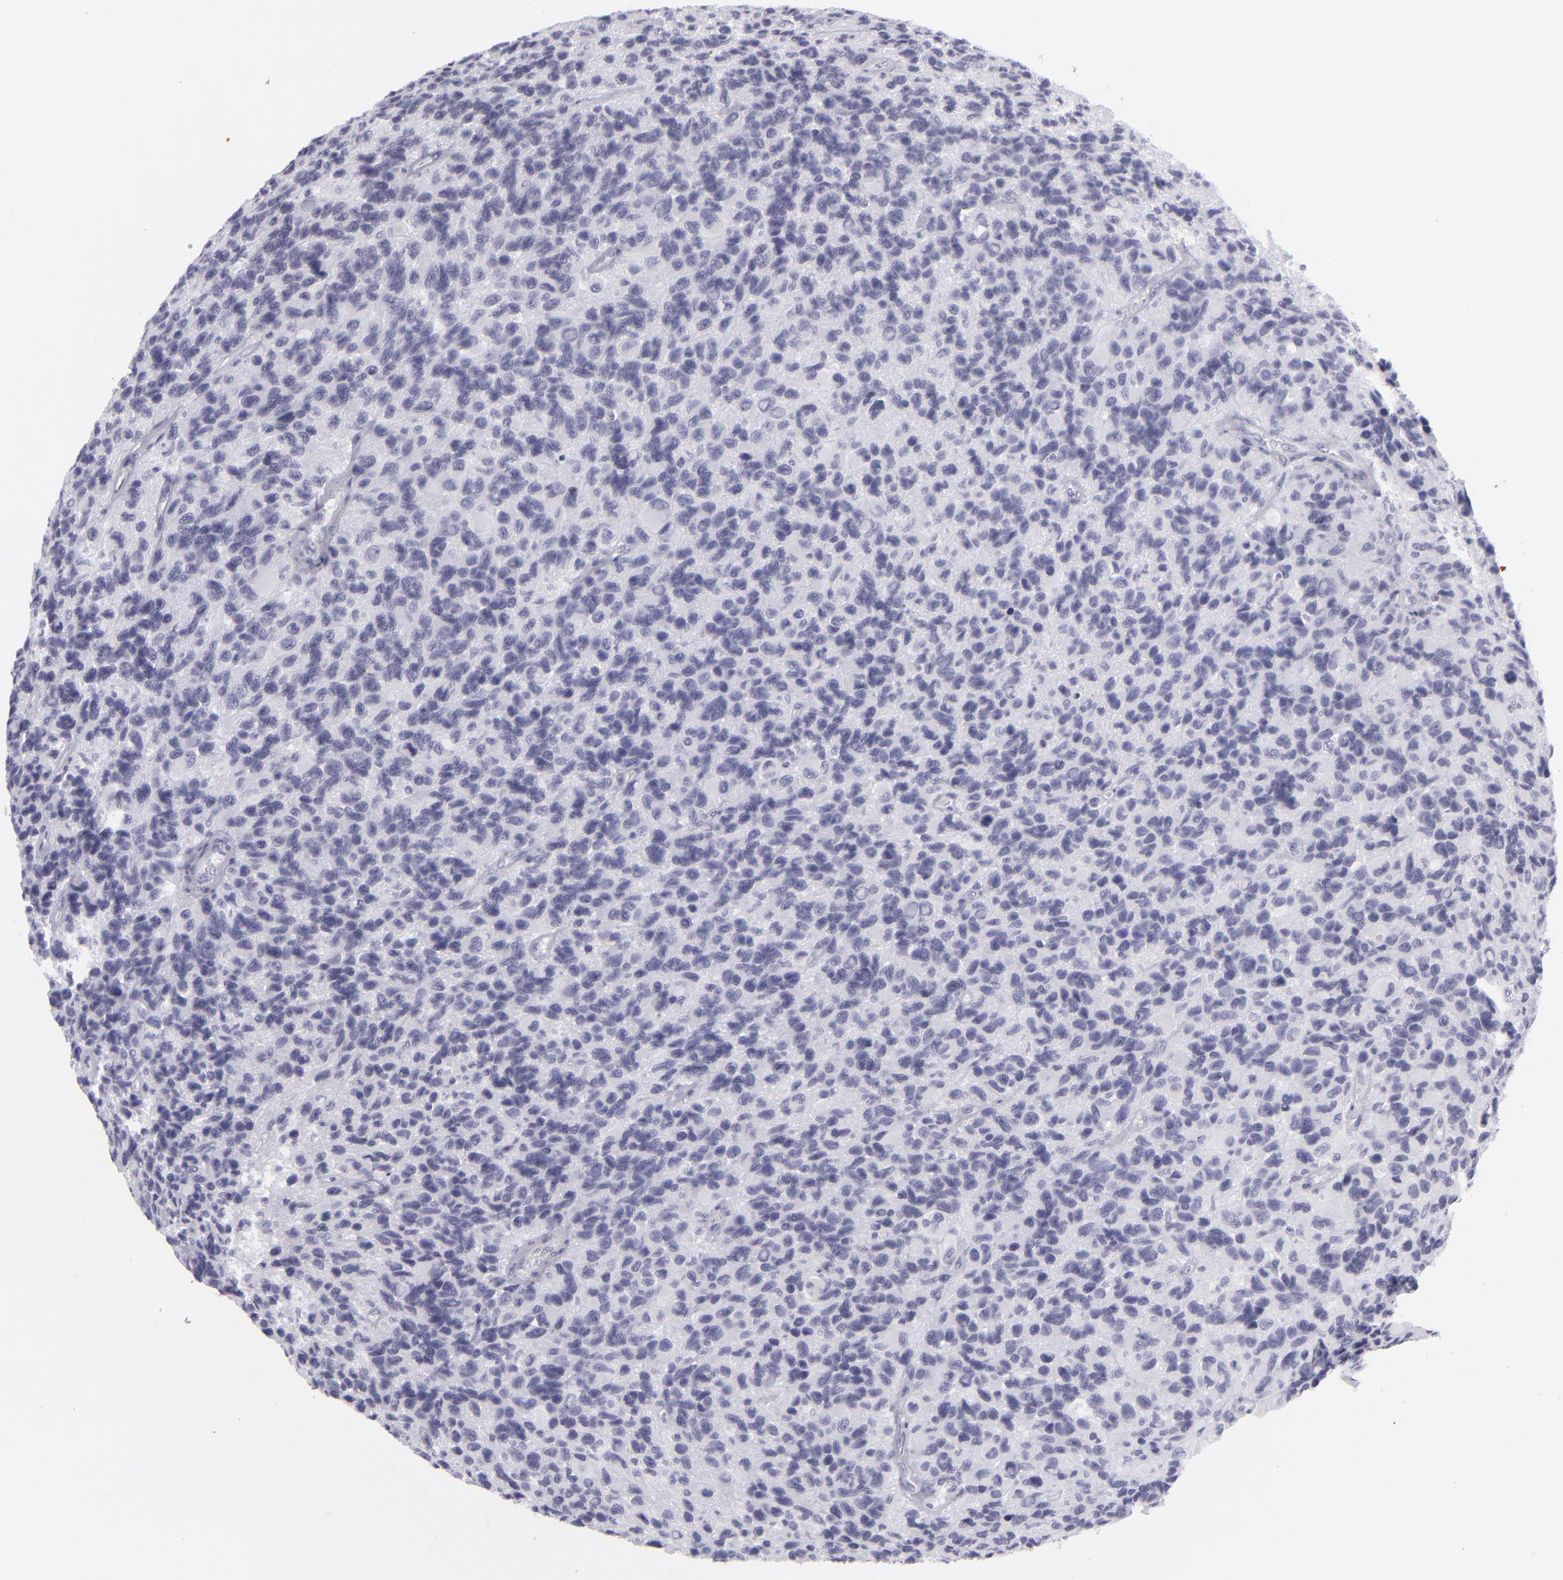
{"staining": {"intensity": "negative", "quantity": "none", "location": "none"}, "tissue": "glioma", "cell_type": "Tumor cells", "image_type": "cancer", "snomed": [{"axis": "morphology", "description": "Glioma, malignant, High grade"}, {"axis": "topography", "description": "Brain"}], "caption": "DAB (3,3'-diaminobenzidine) immunohistochemical staining of human glioma demonstrates no significant expression in tumor cells.", "gene": "KRT1", "patient": {"sex": "male", "age": 77}}